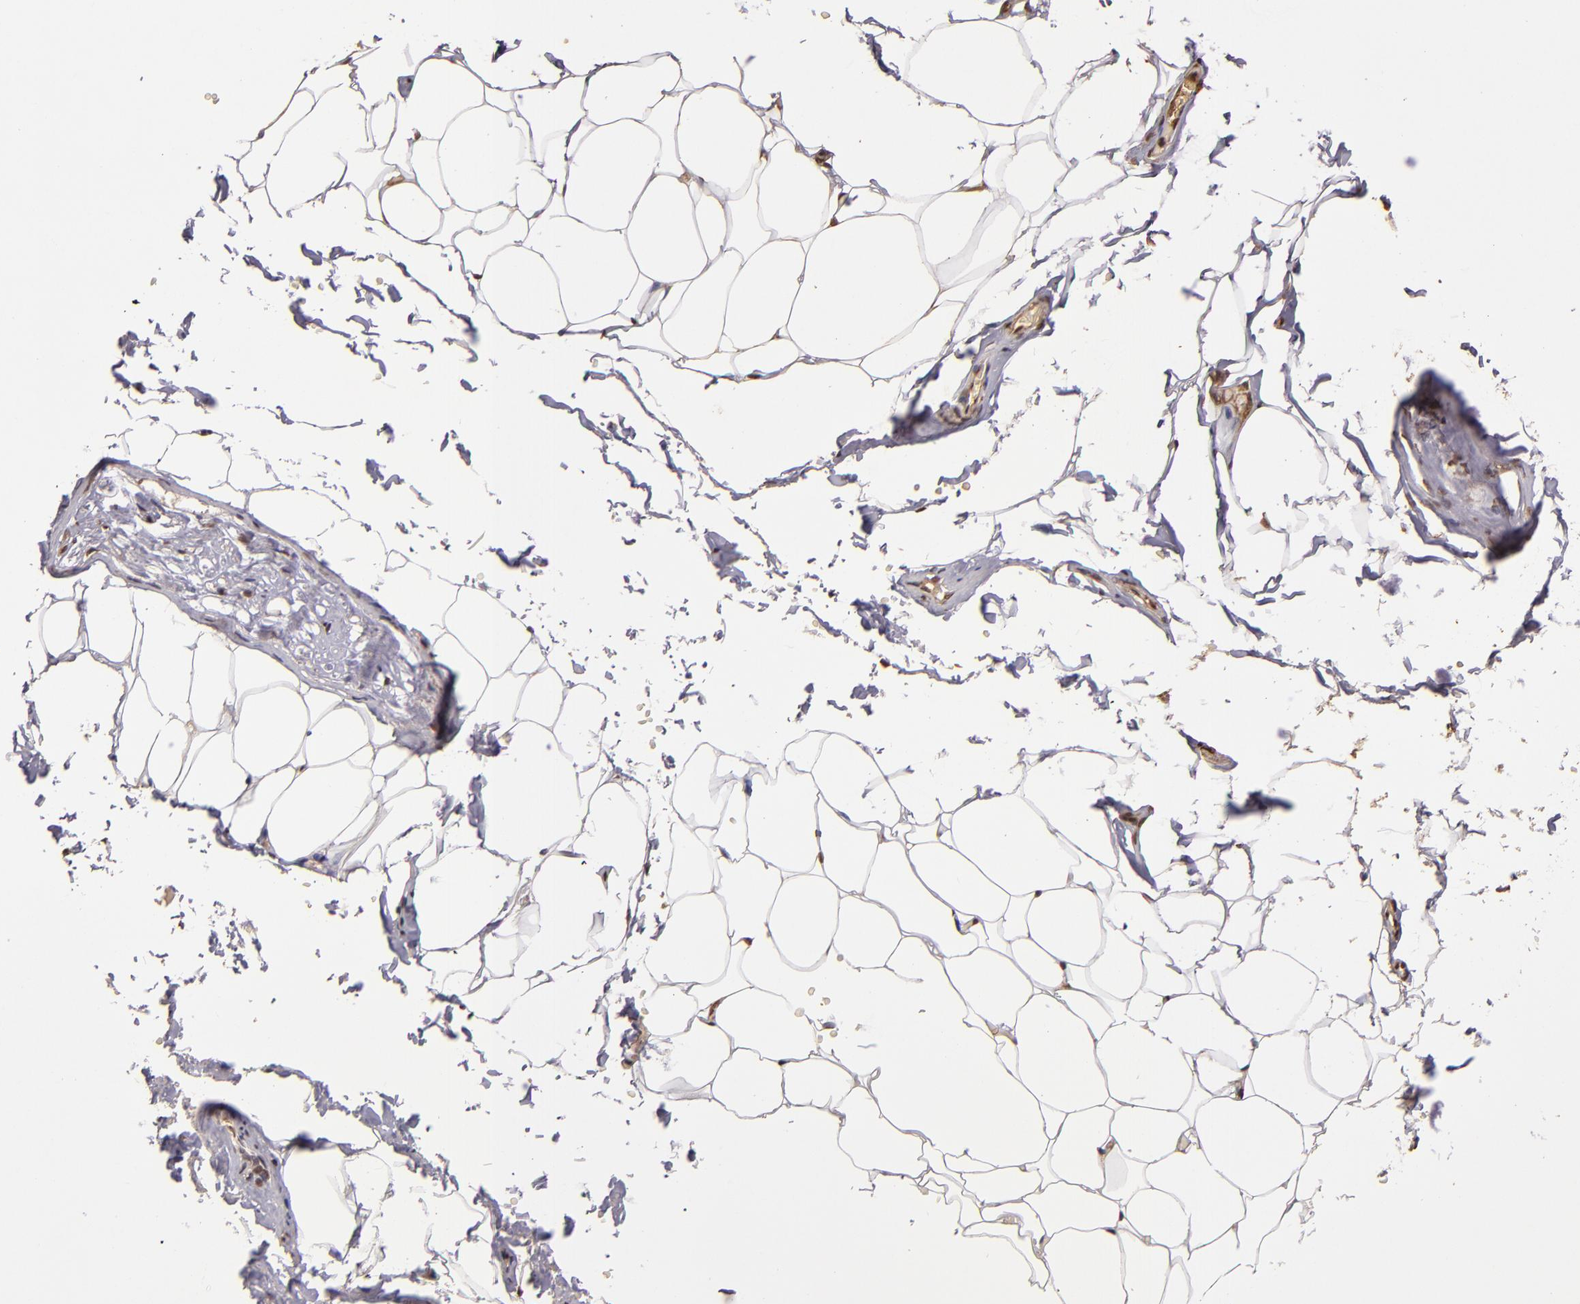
{"staining": {"intensity": "moderate", "quantity": ">75%", "location": "nuclear"}, "tissue": "adipose tissue", "cell_type": "Adipocytes", "image_type": "normal", "snomed": [{"axis": "morphology", "description": "Normal tissue, NOS"}, {"axis": "topography", "description": "Soft tissue"}, {"axis": "topography", "description": "Peripheral nerve tissue"}], "caption": "Immunohistochemistry (DAB (3,3'-diaminobenzidine)) staining of unremarkable human adipose tissue reveals moderate nuclear protein expression in about >75% of adipocytes. Nuclei are stained in blue.", "gene": "CUL1", "patient": {"sex": "female", "age": 68}}